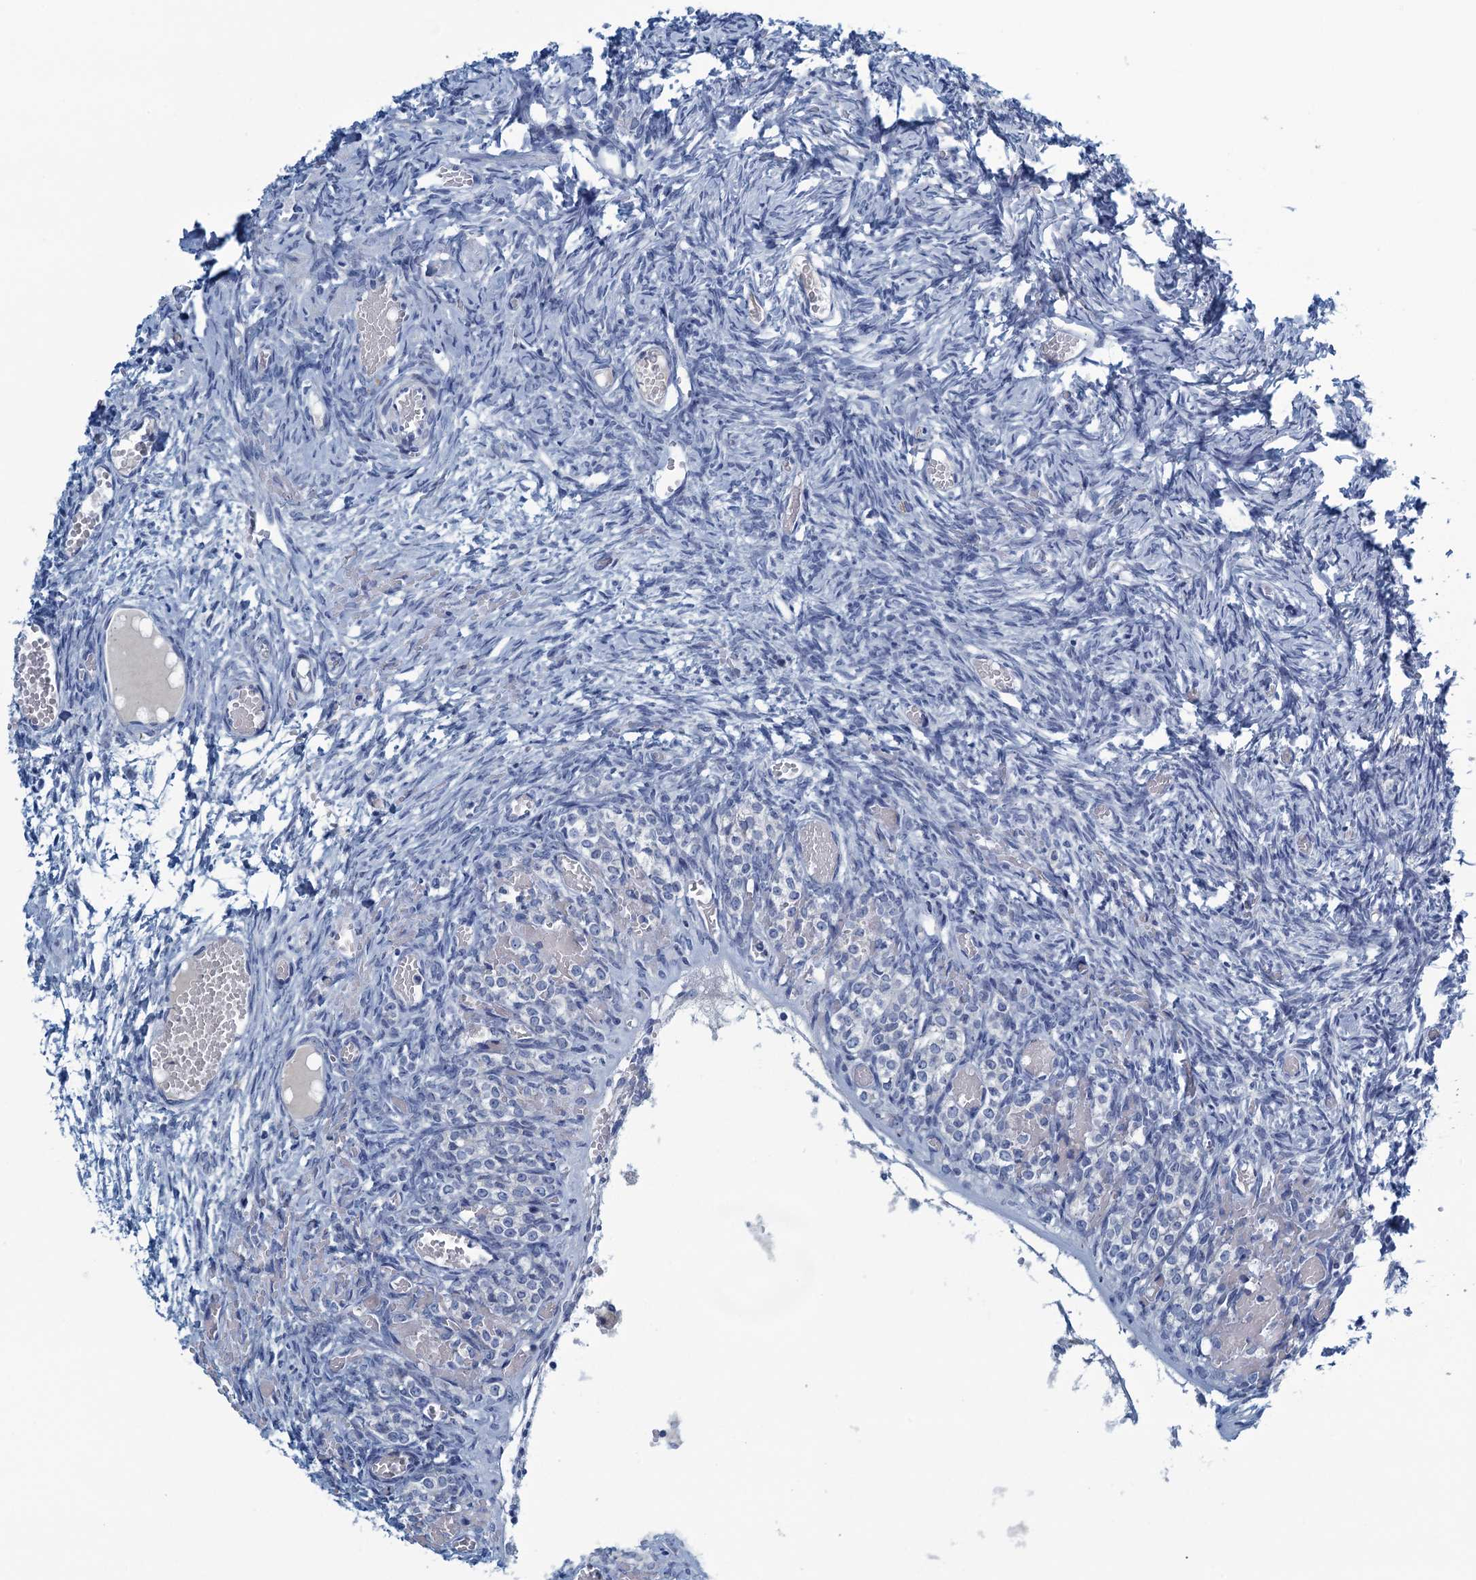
{"staining": {"intensity": "negative", "quantity": "none", "location": "none"}, "tissue": "ovary", "cell_type": "Follicle cells", "image_type": "normal", "snomed": [{"axis": "morphology", "description": "Adenocarcinoma, NOS"}, {"axis": "topography", "description": "Endometrium"}], "caption": "Immunohistochemistry of benign human ovary reveals no positivity in follicle cells. (DAB immunohistochemistry (IHC) with hematoxylin counter stain).", "gene": "C10orf88", "patient": {"sex": "female", "age": 32}}